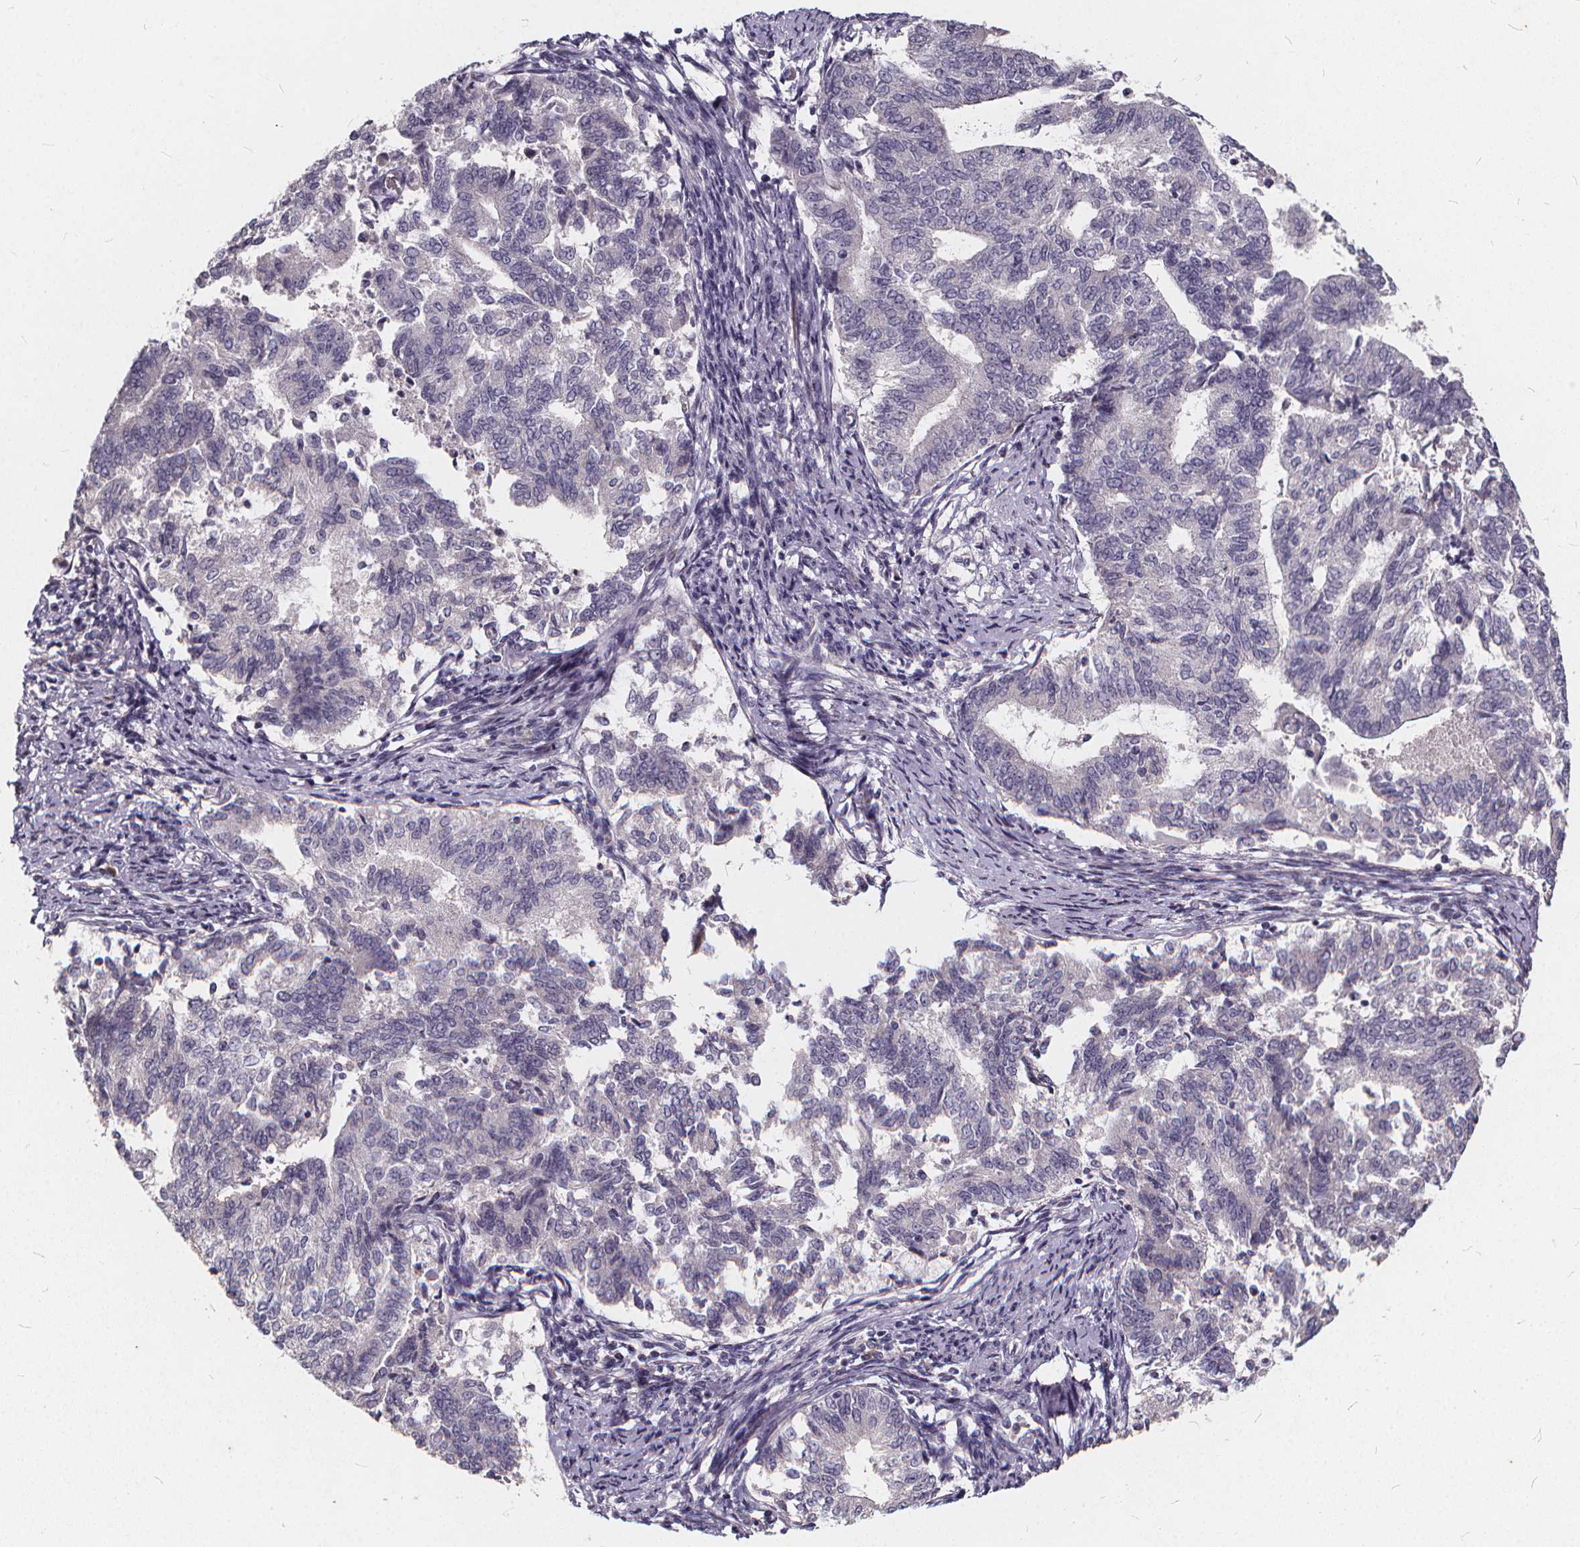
{"staining": {"intensity": "negative", "quantity": "none", "location": "none"}, "tissue": "endometrial cancer", "cell_type": "Tumor cells", "image_type": "cancer", "snomed": [{"axis": "morphology", "description": "Adenocarcinoma, NOS"}, {"axis": "topography", "description": "Endometrium"}], "caption": "High magnification brightfield microscopy of adenocarcinoma (endometrial) stained with DAB (3,3'-diaminobenzidine) (brown) and counterstained with hematoxylin (blue): tumor cells show no significant expression.", "gene": "TSPAN14", "patient": {"sex": "female", "age": 65}}